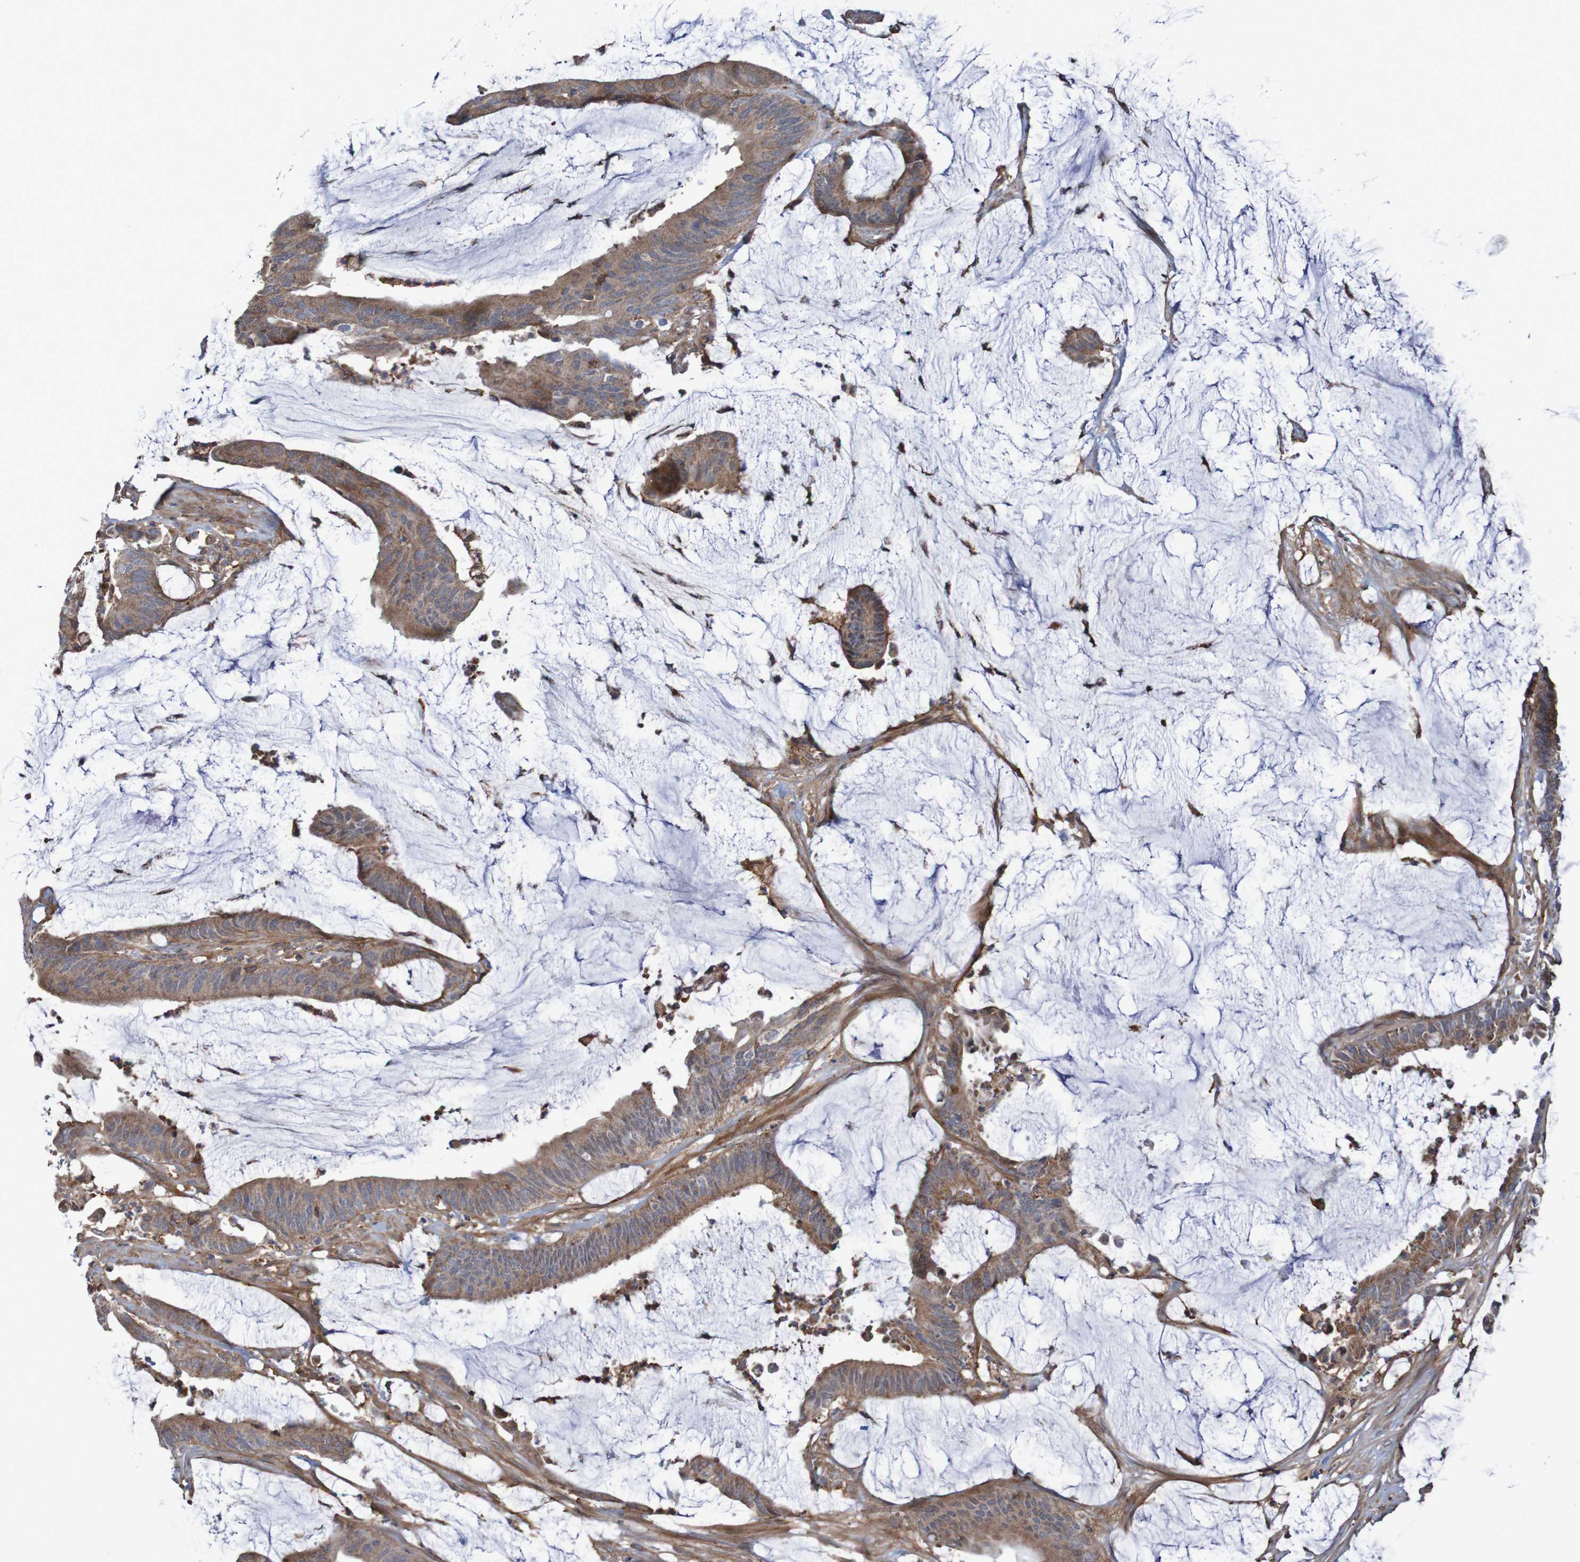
{"staining": {"intensity": "moderate", "quantity": ">75%", "location": "cytoplasmic/membranous"}, "tissue": "colorectal cancer", "cell_type": "Tumor cells", "image_type": "cancer", "snomed": [{"axis": "morphology", "description": "Adenocarcinoma, NOS"}, {"axis": "topography", "description": "Rectum"}], "caption": "Protein analysis of adenocarcinoma (colorectal) tissue demonstrates moderate cytoplasmic/membranous staining in approximately >75% of tumor cells.", "gene": "PDGFB", "patient": {"sex": "female", "age": 66}}